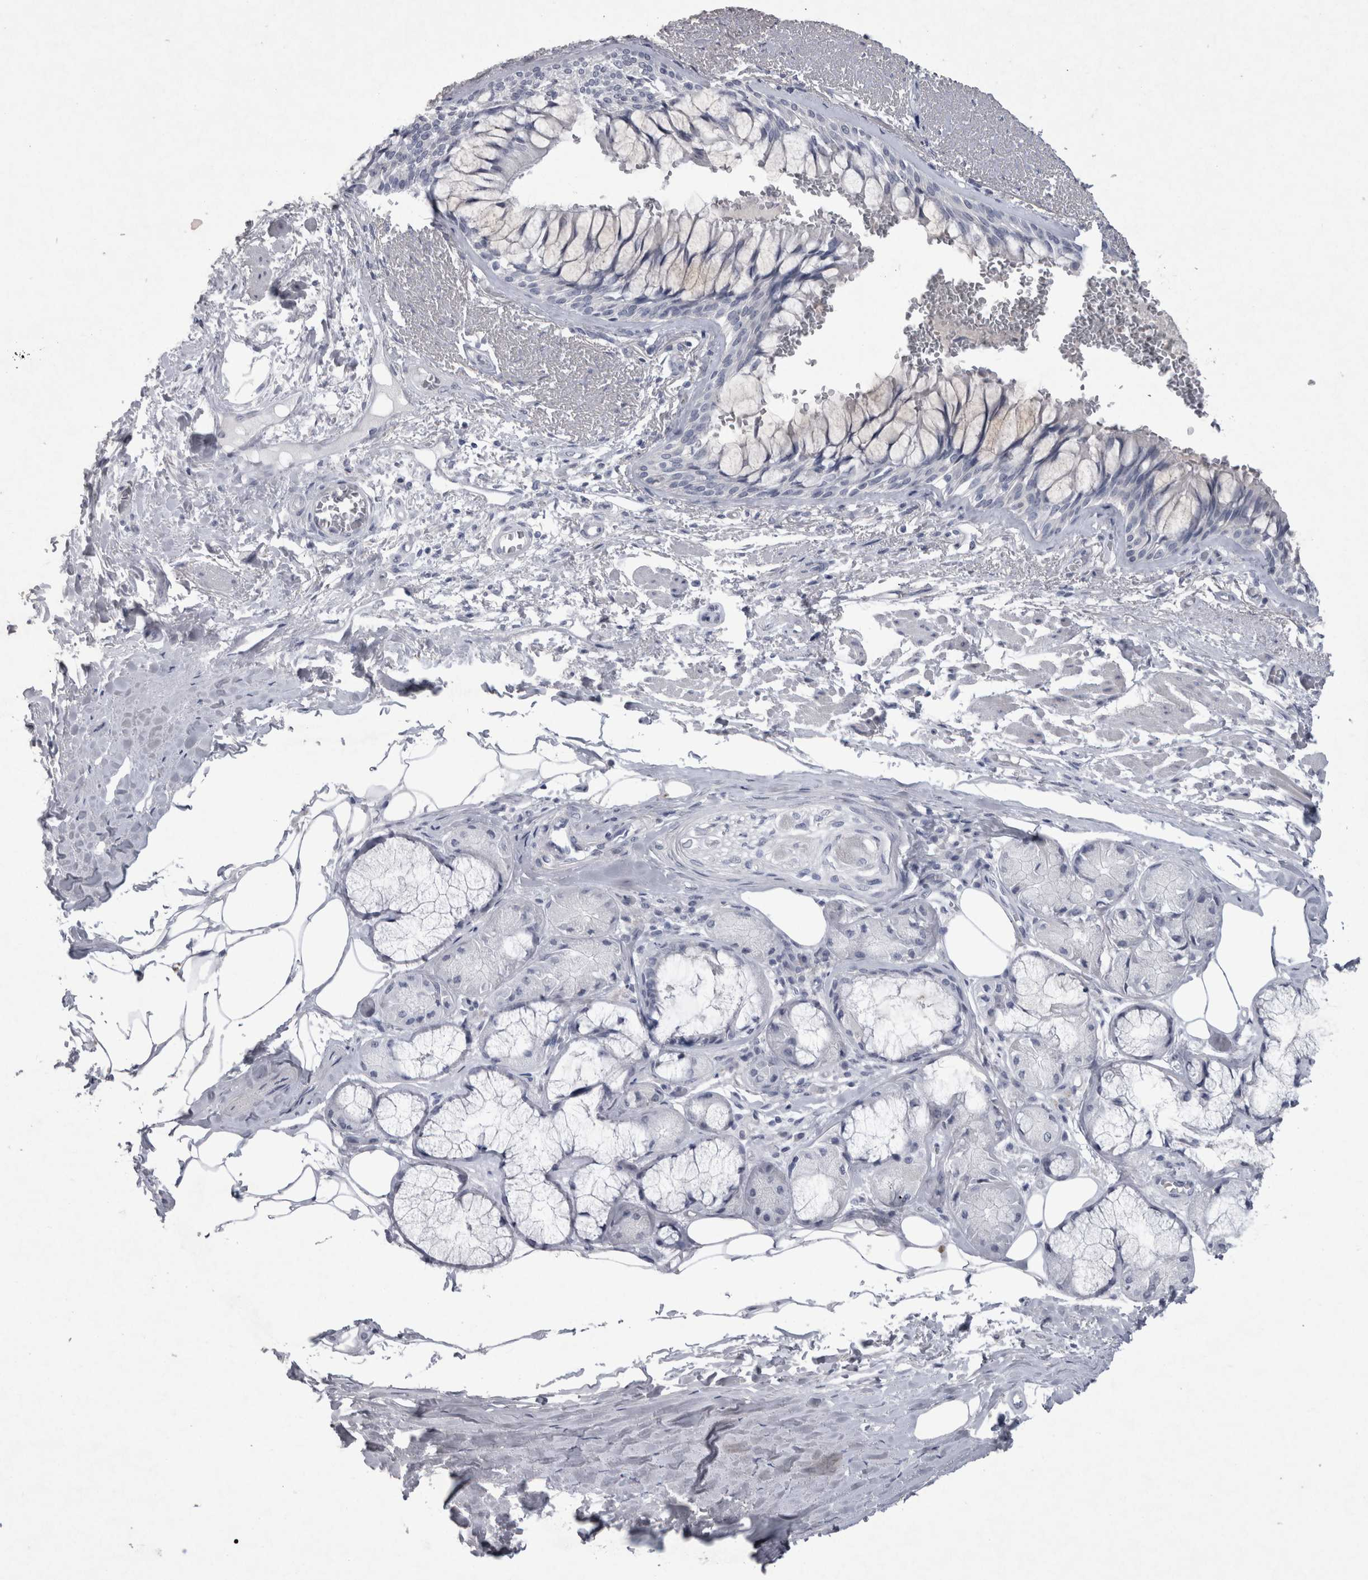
{"staining": {"intensity": "negative", "quantity": "none", "location": "none"}, "tissue": "bronchus", "cell_type": "Respiratory epithelial cells", "image_type": "normal", "snomed": [{"axis": "morphology", "description": "Normal tissue, NOS"}, {"axis": "topography", "description": "Bronchus"}], "caption": "Immunohistochemical staining of normal human bronchus exhibits no significant staining in respiratory epithelial cells. (DAB (3,3'-diaminobenzidine) immunohistochemistry with hematoxylin counter stain).", "gene": "PDX1", "patient": {"sex": "male", "age": 66}}